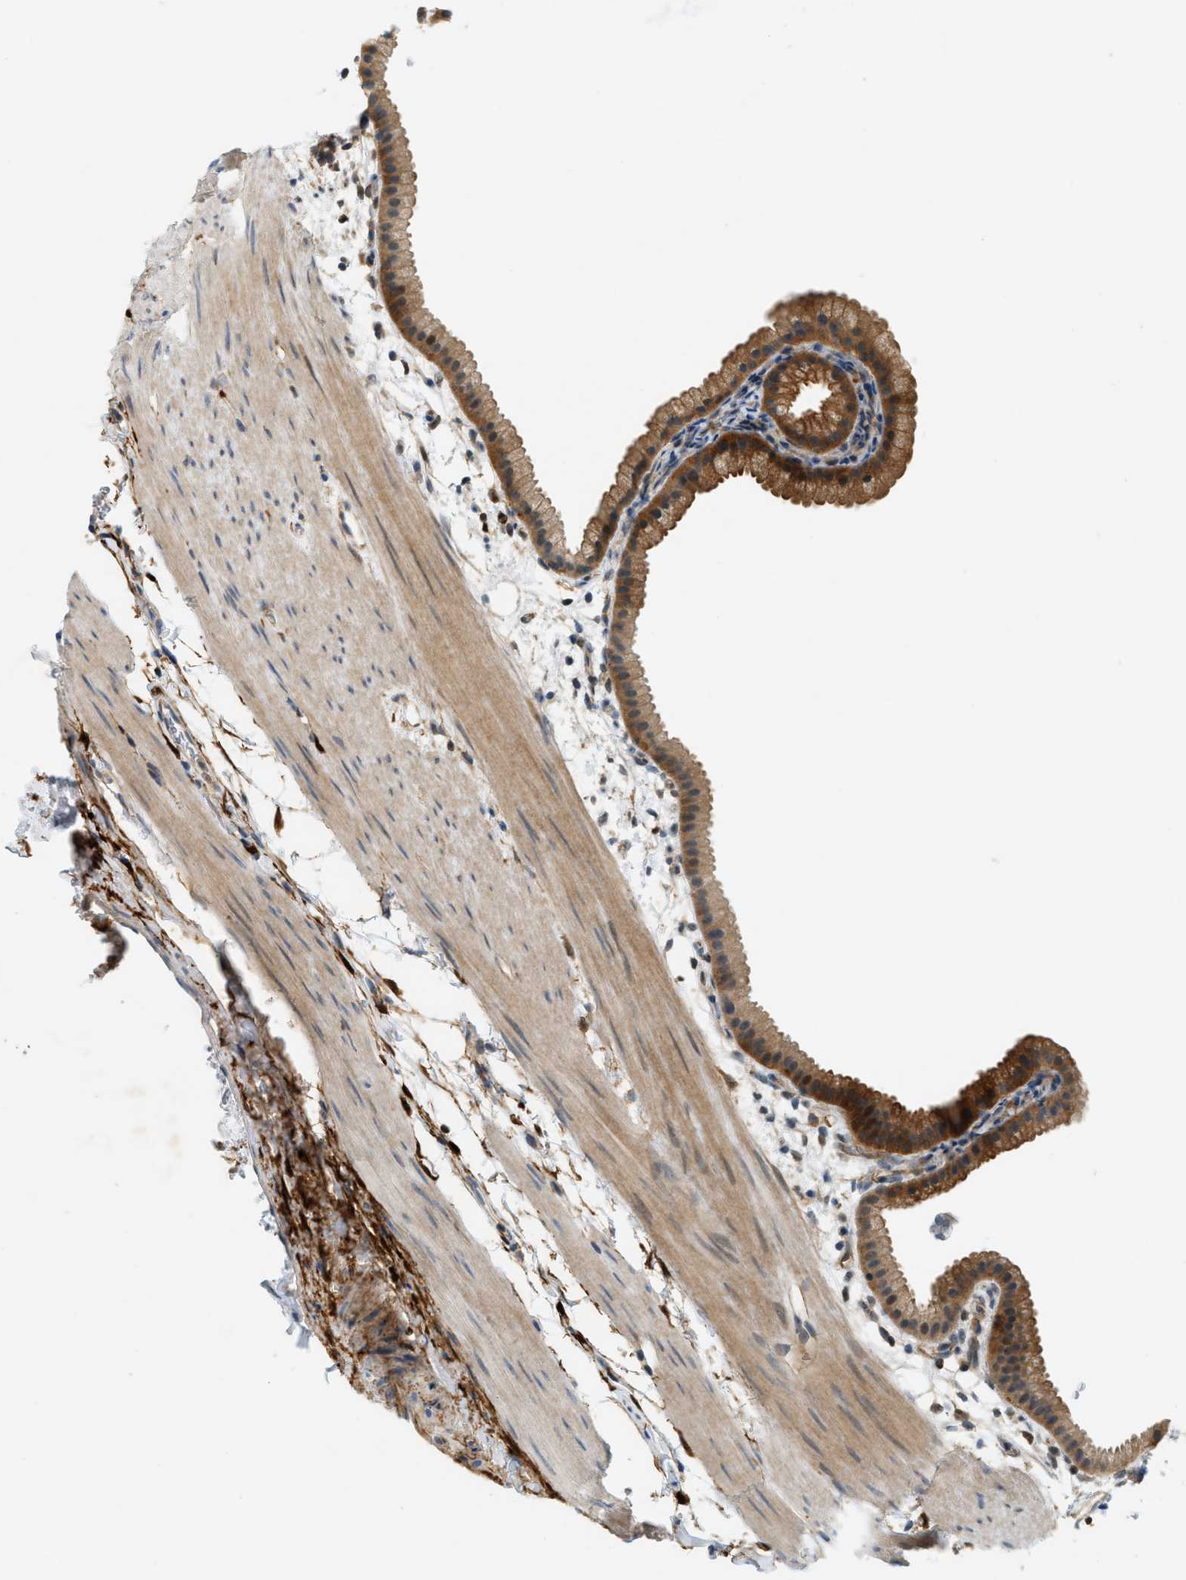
{"staining": {"intensity": "moderate", "quantity": ">75%", "location": "cytoplasmic/membranous,nuclear"}, "tissue": "gallbladder", "cell_type": "Glandular cells", "image_type": "normal", "snomed": [{"axis": "morphology", "description": "Normal tissue, NOS"}, {"axis": "topography", "description": "Gallbladder"}], "caption": "An immunohistochemistry (IHC) image of normal tissue is shown. Protein staining in brown highlights moderate cytoplasmic/membranous,nuclear positivity in gallbladder within glandular cells.", "gene": "PDCL3", "patient": {"sex": "female", "age": 64}}